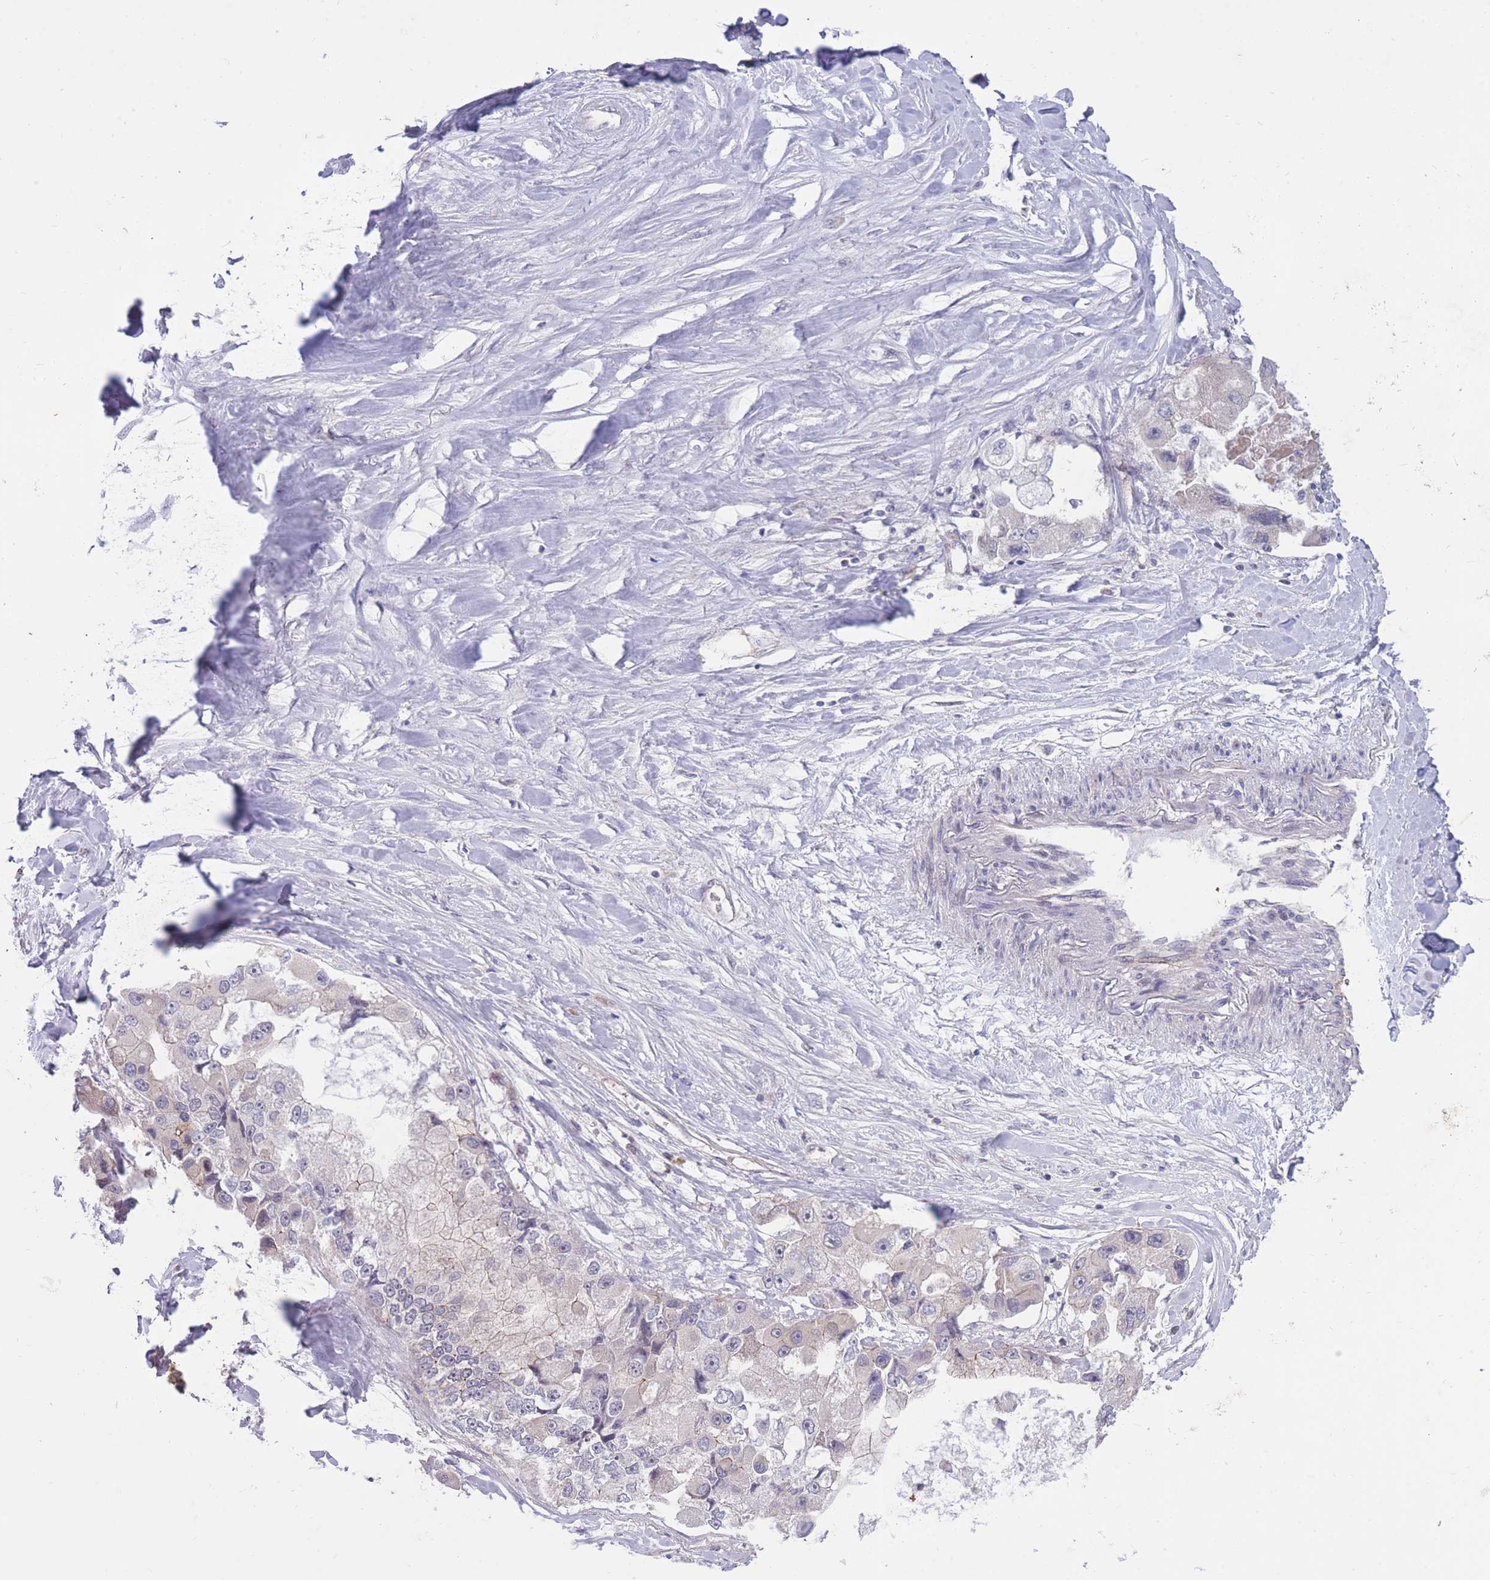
{"staining": {"intensity": "negative", "quantity": "none", "location": "none"}, "tissue": "lung cancer", "cell_type": "Tumor cells", "image_type": "cancer", "snomed": [{"axis": "morphology", "description": "Adenocarcinoma, NOS"}, {"axis": "topography", "description": "Lung"}], "caption": "Protein analysis of lung adenocarcinoma shows no significant staining in tumor cells.", "gene": "RIC8A", "patient": {"sex": "female", "age": 54}}